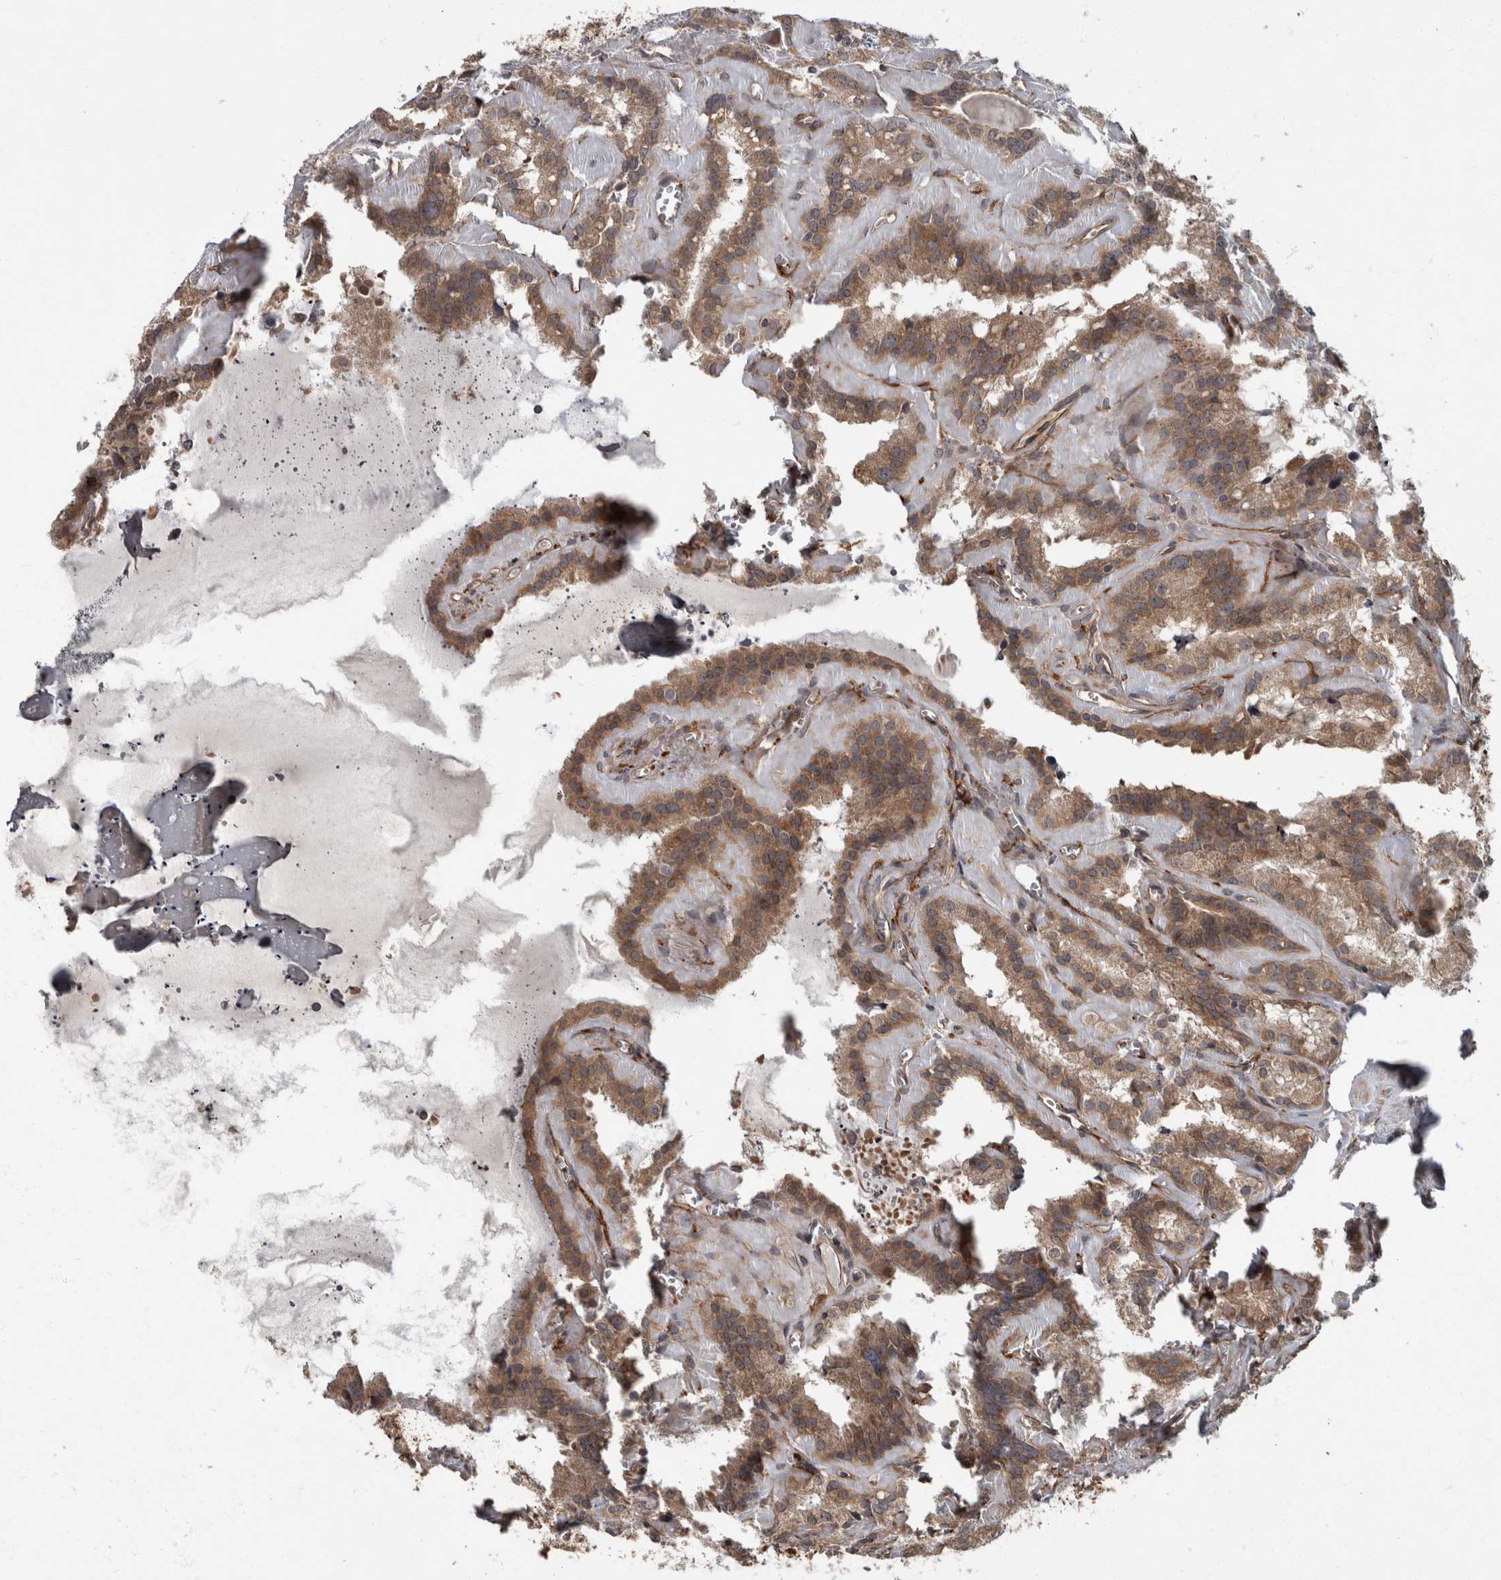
{"staining": {"intensity": "moderate", "quantity": ">75%", "location": "cytoplasmic/membranous"}, "tissue": "seminal vesicle", "cell_type": "Glandular cells", "image_type": "normal", "snomed": [{"axis": "morphology", "description": "Normal tissue, NOS"}, {"axis": "topography", "description": "Prostate"}, {"axis": "topography", "description": "Seminal veicle"}], "caption": "Immunohistochemistry (IHC) histopathology image of unremarkable seminal vesicle stained for a protein (brown), which exhibits medium levels of moderate cytoplasmic/membranous positivity in about >75% of glandular cells.", "gene": "VEGFD", "patient": {"sex": "male", "age": 59}}